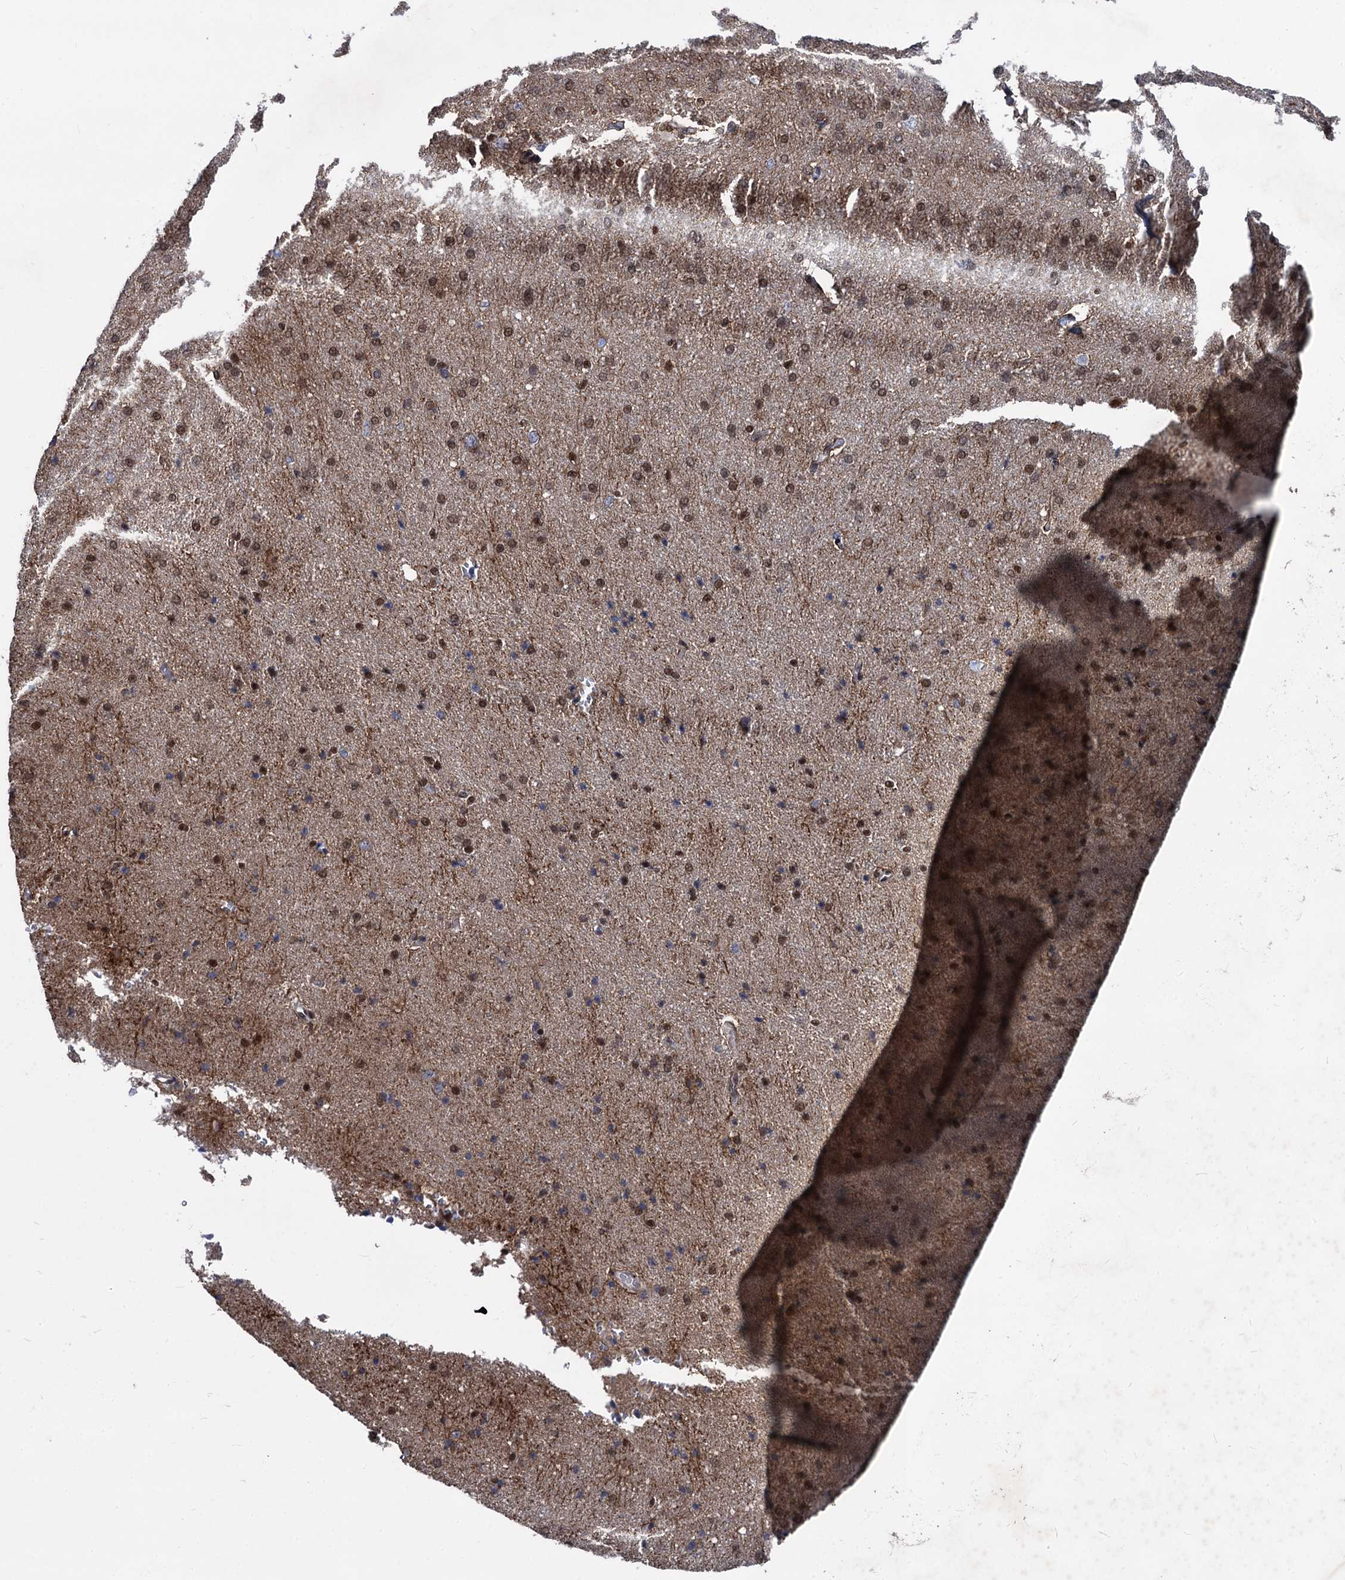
{"staining": {"intensity": "weak", "quantity": ">75%", "location": "nuclear"}, "tissue": "cerebral cortex", "cell_type": "Endothelial cells", "image_type": "normal", "snomed": [{"axis": "morphology", "description": "Normal tissue, NOS"}, {"axis": "topography", "description": "Cerebral cortex"}], "caption": "Immunohistochemical staining of benign human cerebral cortex reveals >75% levels of weak nuclear protein staining in approximately >75% of endothelial cells.", "gene": "GALNT11", "patient": {"sex": "male", "age": 62}}